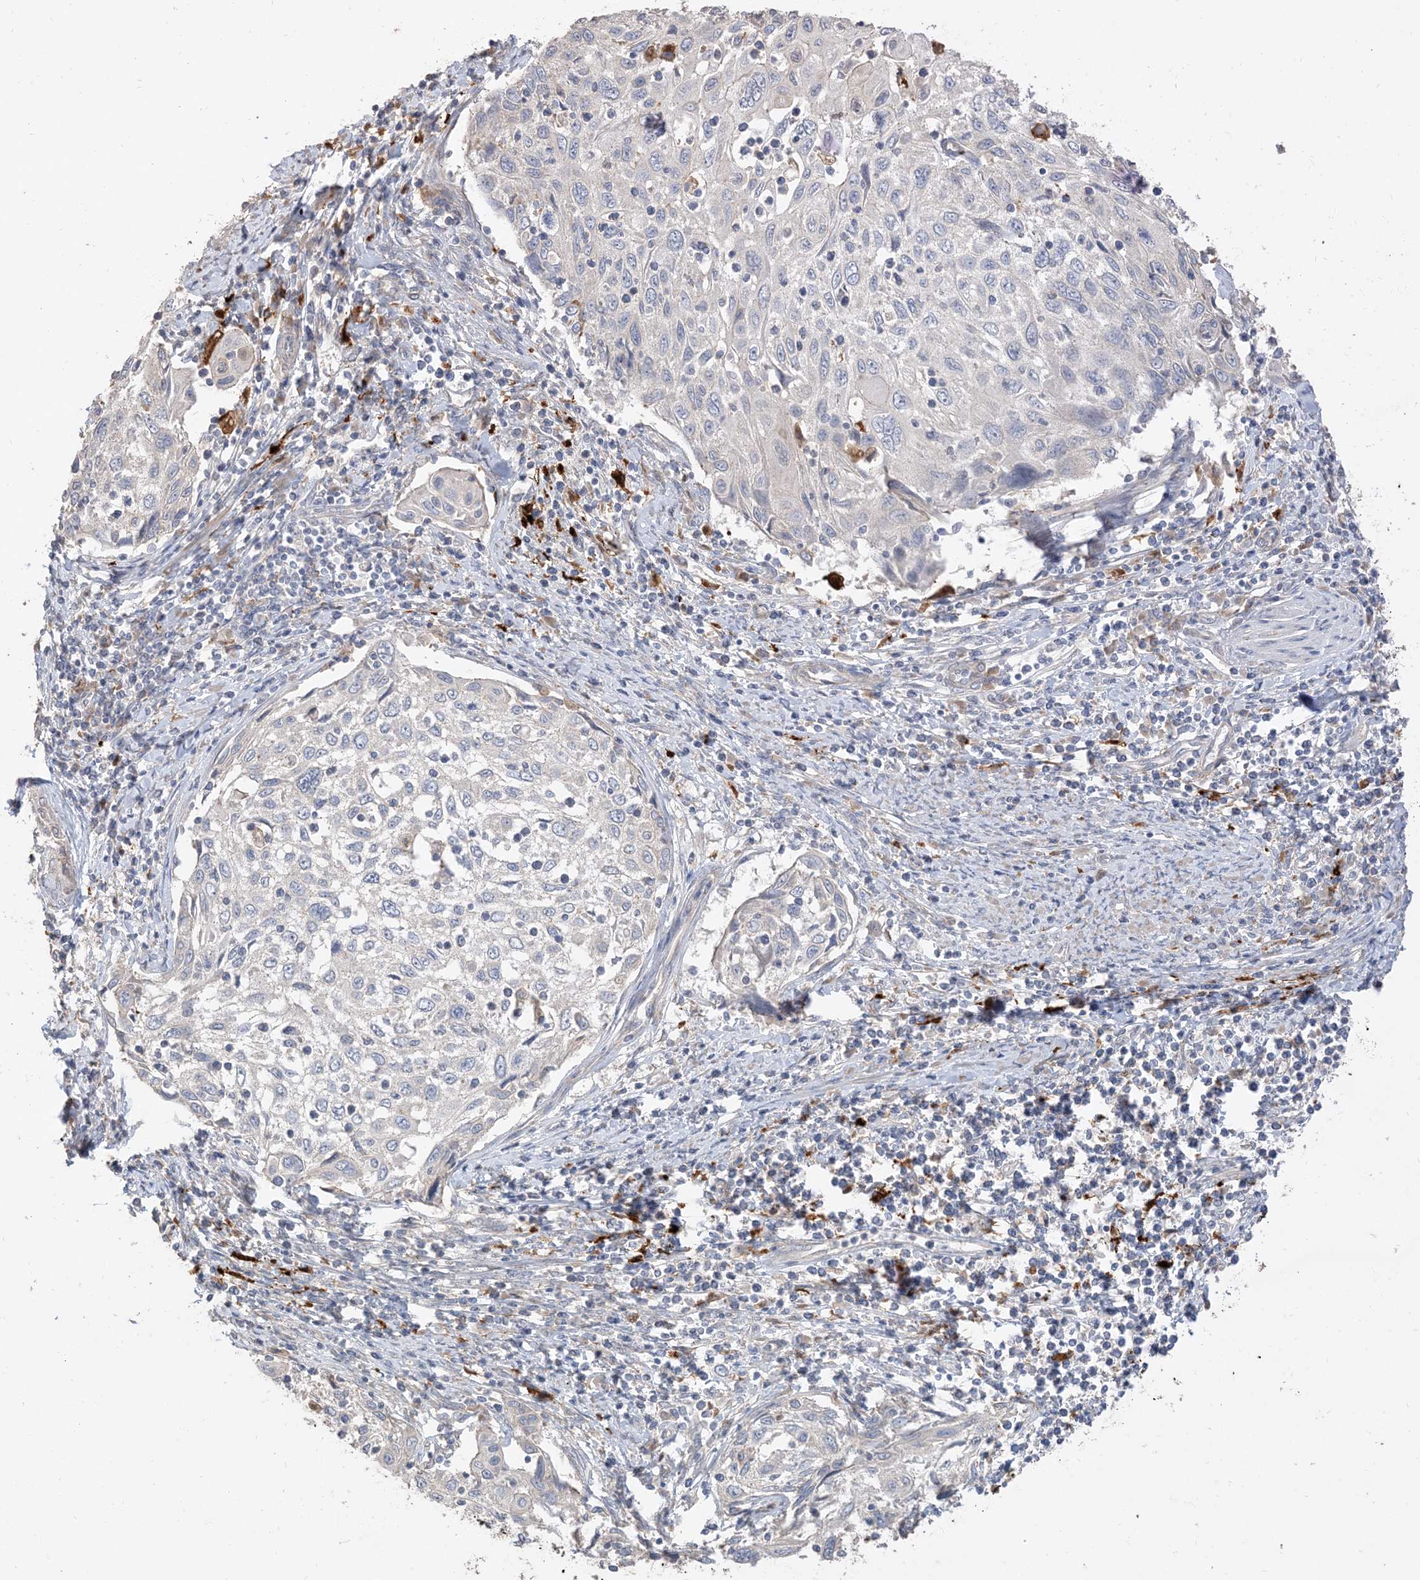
{"staining": {"intensity": "negative", "quantity": "none", "location": "none"}, "tissue": "cervical cancer", "cell_type": "Tumor cells", "image_type": "cancer", "snomed": [{"axis": "morphology", "description": "Squamous cell carcinoma, NOS"}, {"axis": "topography", "description": "Cervix"}], "caption": "Tumor cells are negative for protein expression in human cervical cancer (squamous cell carcinoma). (Stains: DAB IHC with hematoxylin counter stain, Microscopy: brightfield microscopy at high magnification).", "gene": "RNF175", "patient": {"sex": "female", "age": 70}}